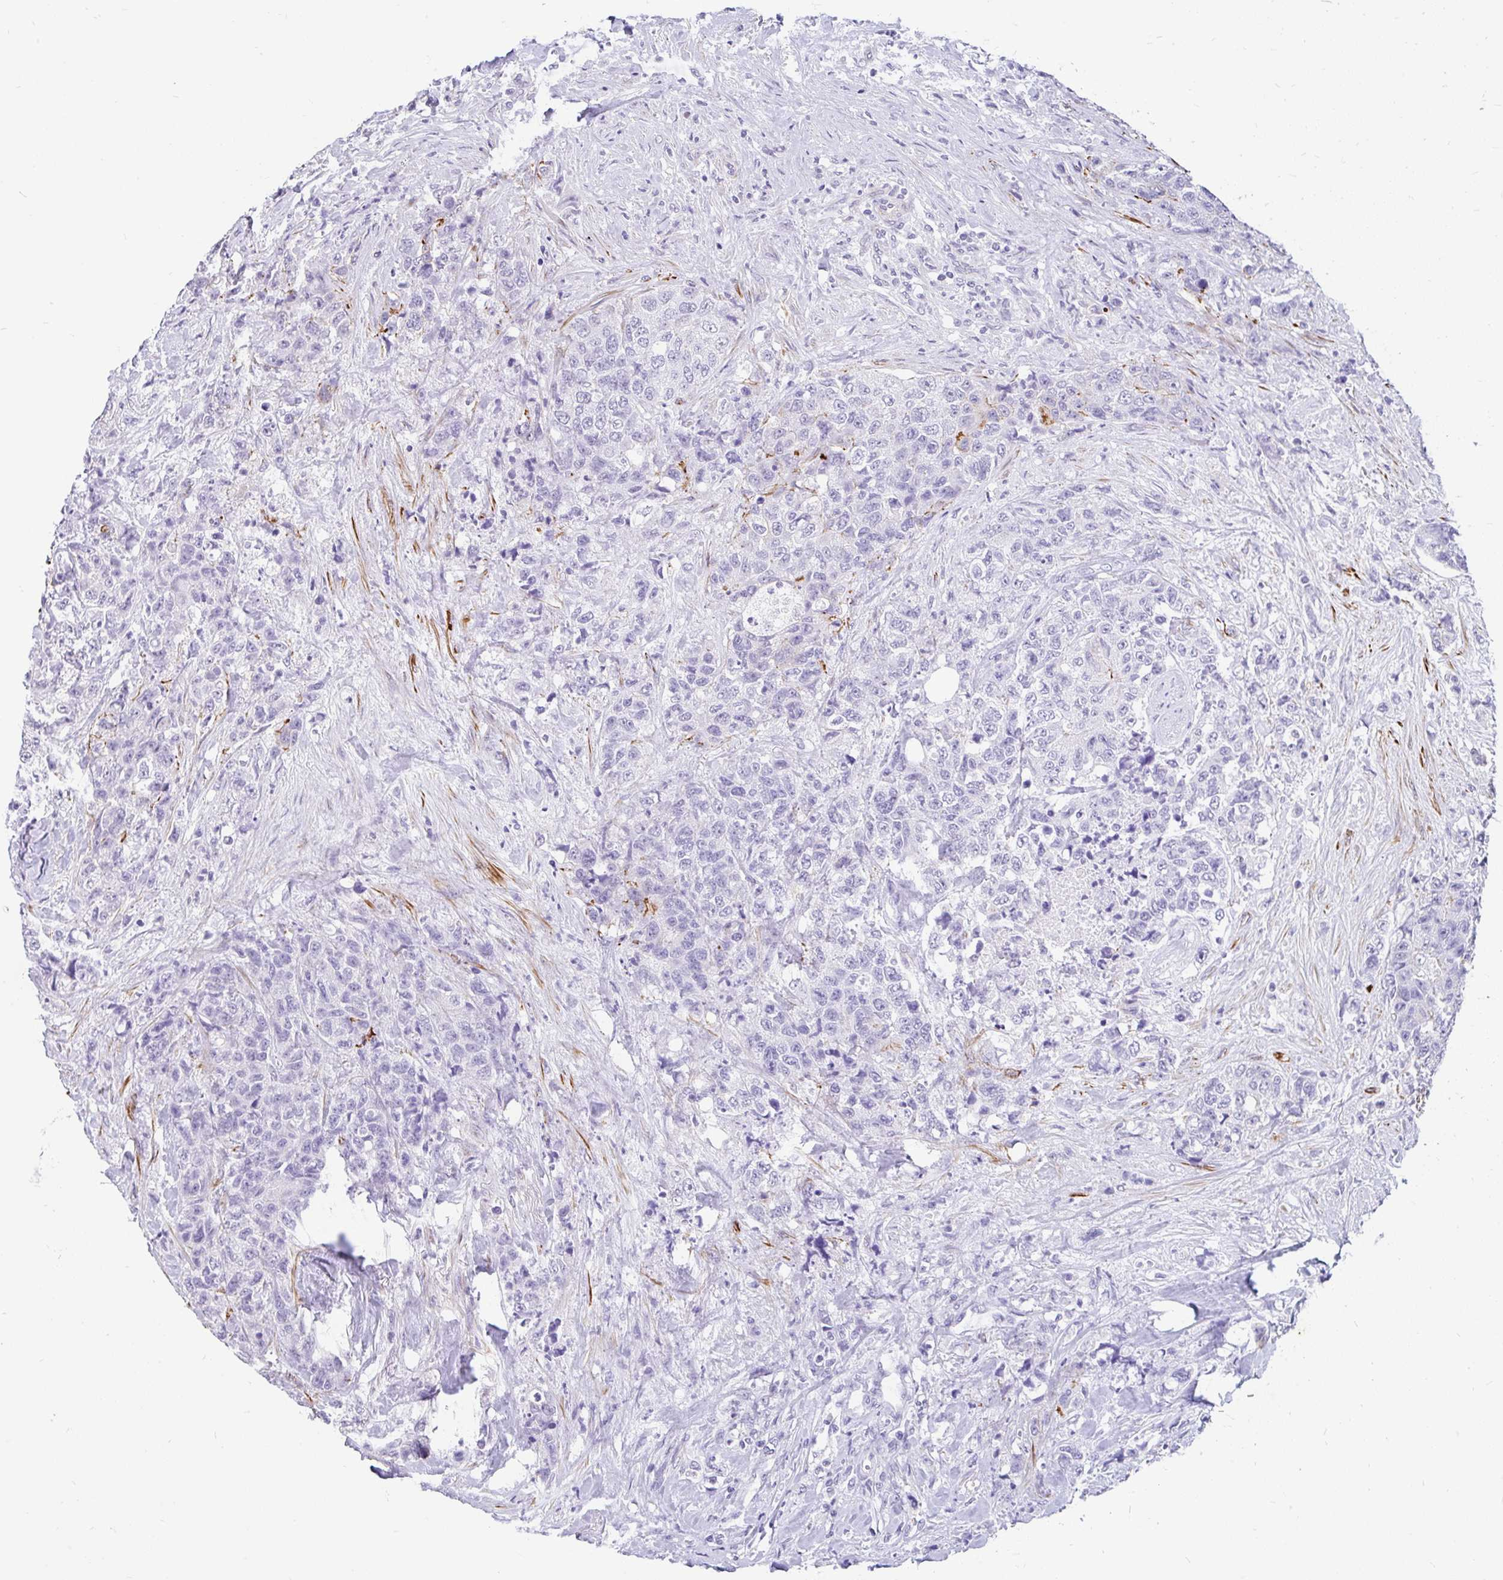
{"staining": {"intensity": "negative", "quantity": "none", "location": "none"}, "tissue": "urothelial cancer", "cell_type": "Tumor cells", "image_type": "cancer", "snomed": [{"axis": "morphology", "description": "Urothelial carcinoma, High grade"}, {"axis": "topography", "description": "Urinary bladder"}], "caption": "High power microscopy micrograph of an immunohistochemistry photomicrograph of high-grade urothelial carcinoma, revealing no significant positivity in tumor cells. (DAB (3,3'-diaminobenzidine) immunohistochemistry (IHC), high magnification).", "gene": "EML5", "patient": {"sex": "female", "age": 78}}